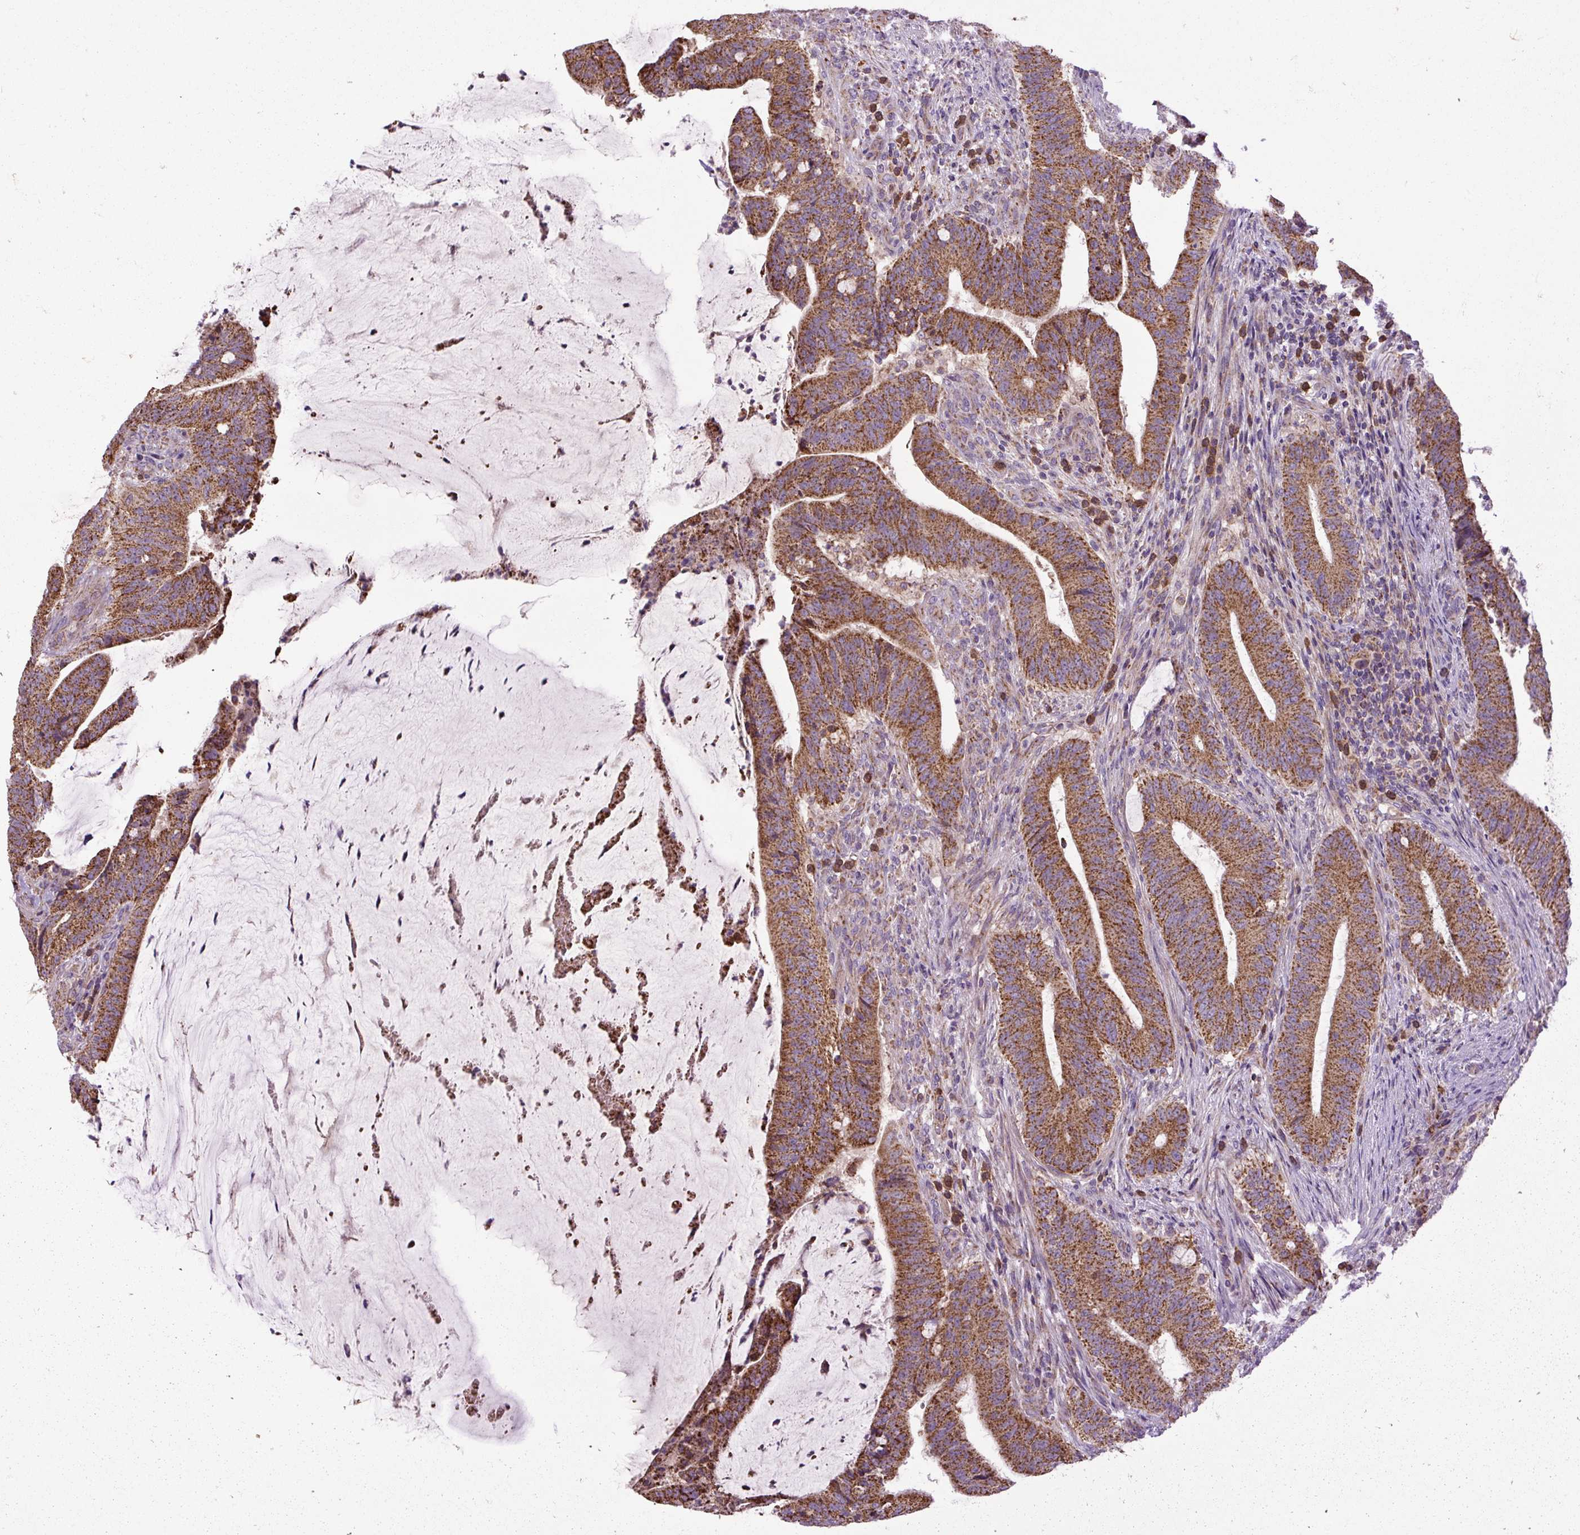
{"staining": {"intensity": "moderate", "quantity": ">75%", "location": "cytoplasmic/membranous"}, "tissue": "colorectal cancer", "cell_type": "Tumor cells", "image_type": "cancer", "snomed": [{"axis": "morphology", "description": "Adenocarcinoma, NOS"}, {"axis": "topography", "description": "Colon"}], "caption": "Adenocarcinoma (colorectal) stained for a protein (brown) reveals moderate cytoplasmic/membranous positive positivity in about >75% of tumor cells.", "gene": "TM2D3", "patient": {"sex": "female", "age": 43}}